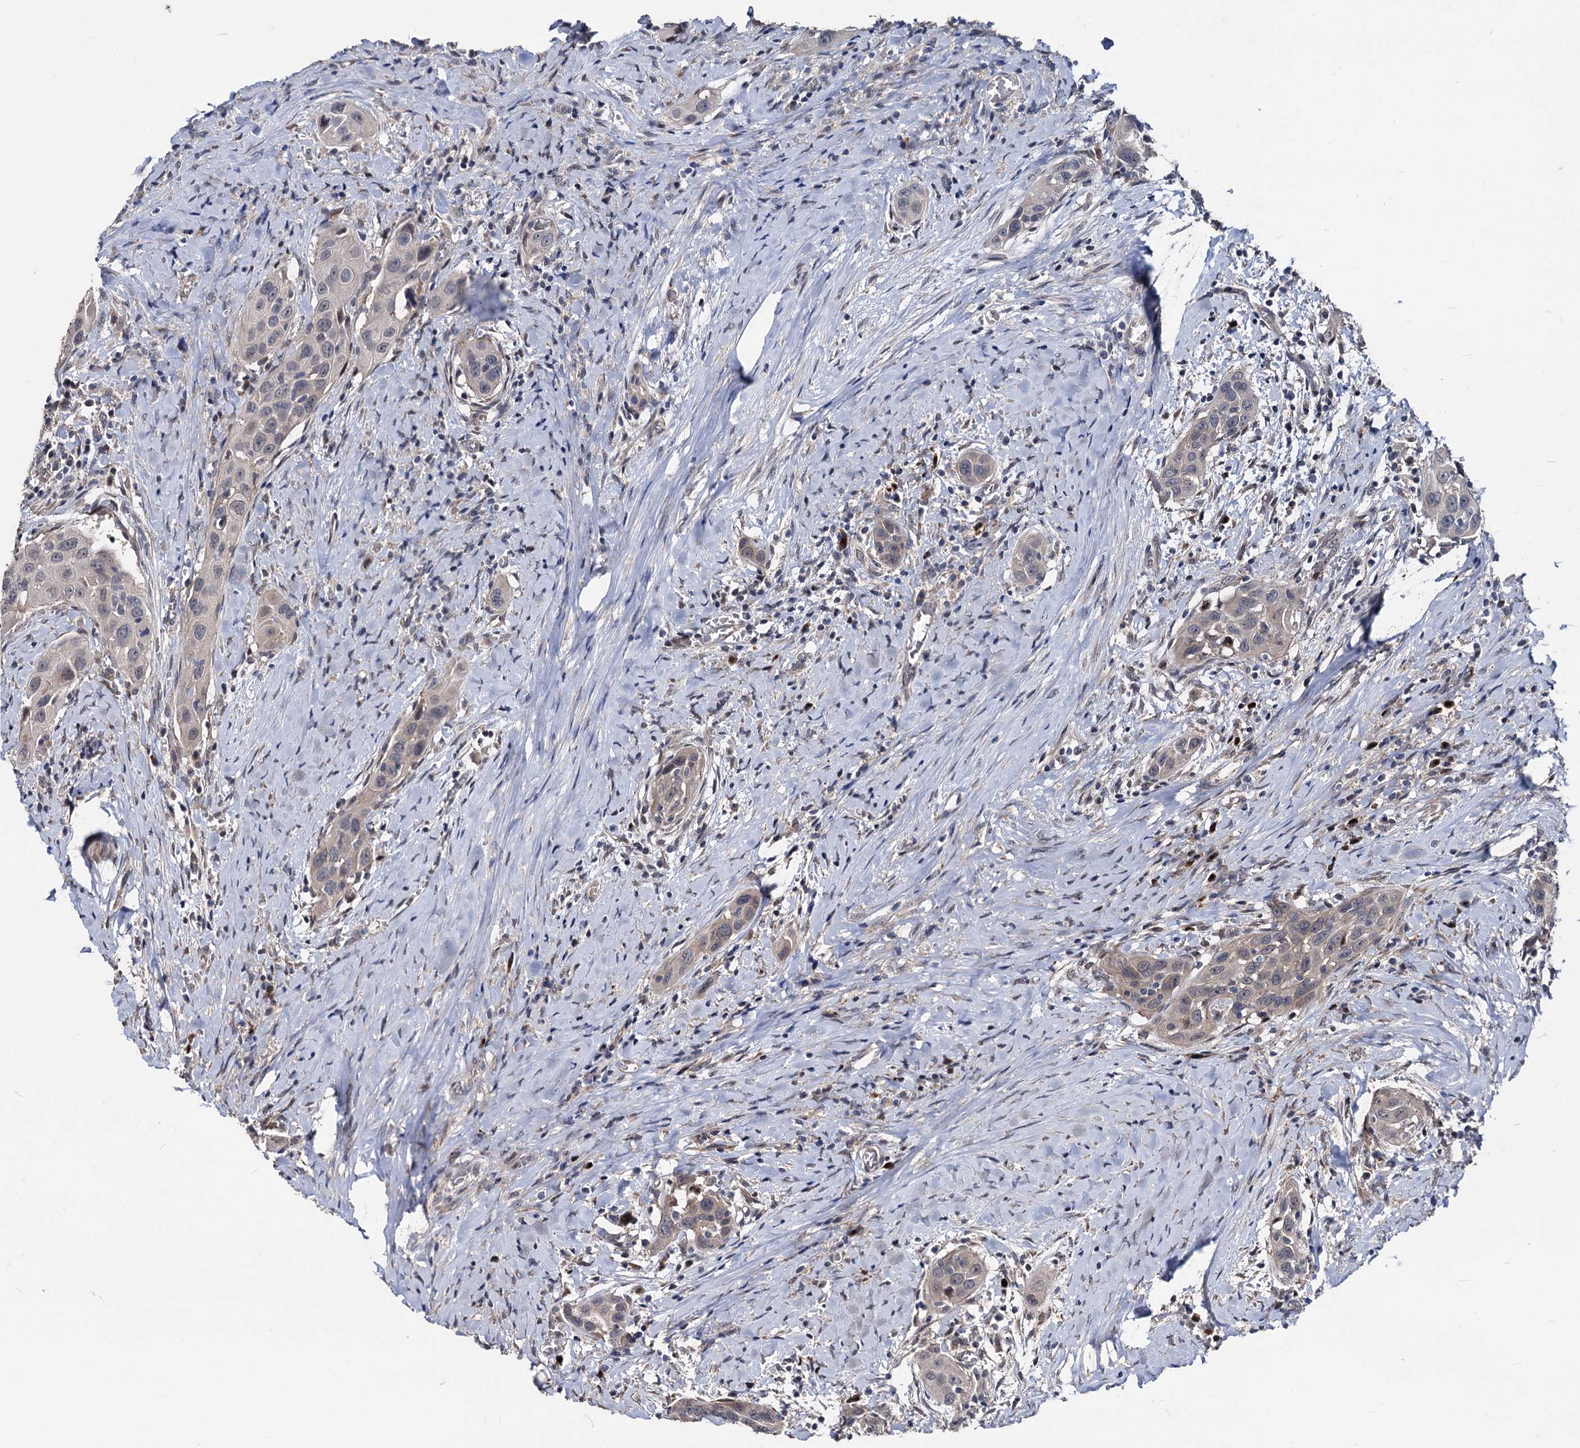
{"staining": {"intensity": "negative", "quantity": "none", "location": "none"}, "tissue": "head and neck cancer", "cell_type": "Tumor cells", "image_type": "cancer", "snomed": [{"axis": "morphology", "description": "Squamous cell carcinoma, NOS"}, {"axis": "topography", "description": "Oral tissue"}, {"axis": "topography", "description": "Head-Neck"}], "caption": "This is an immunohistochemistry (IHC) histopathology image of human head and neck cancer (squamous cell carcinoma). There is no positivity in tumor cells.", "gene": "SMAGP", "patient": {"sex": "female", "age": 50}}